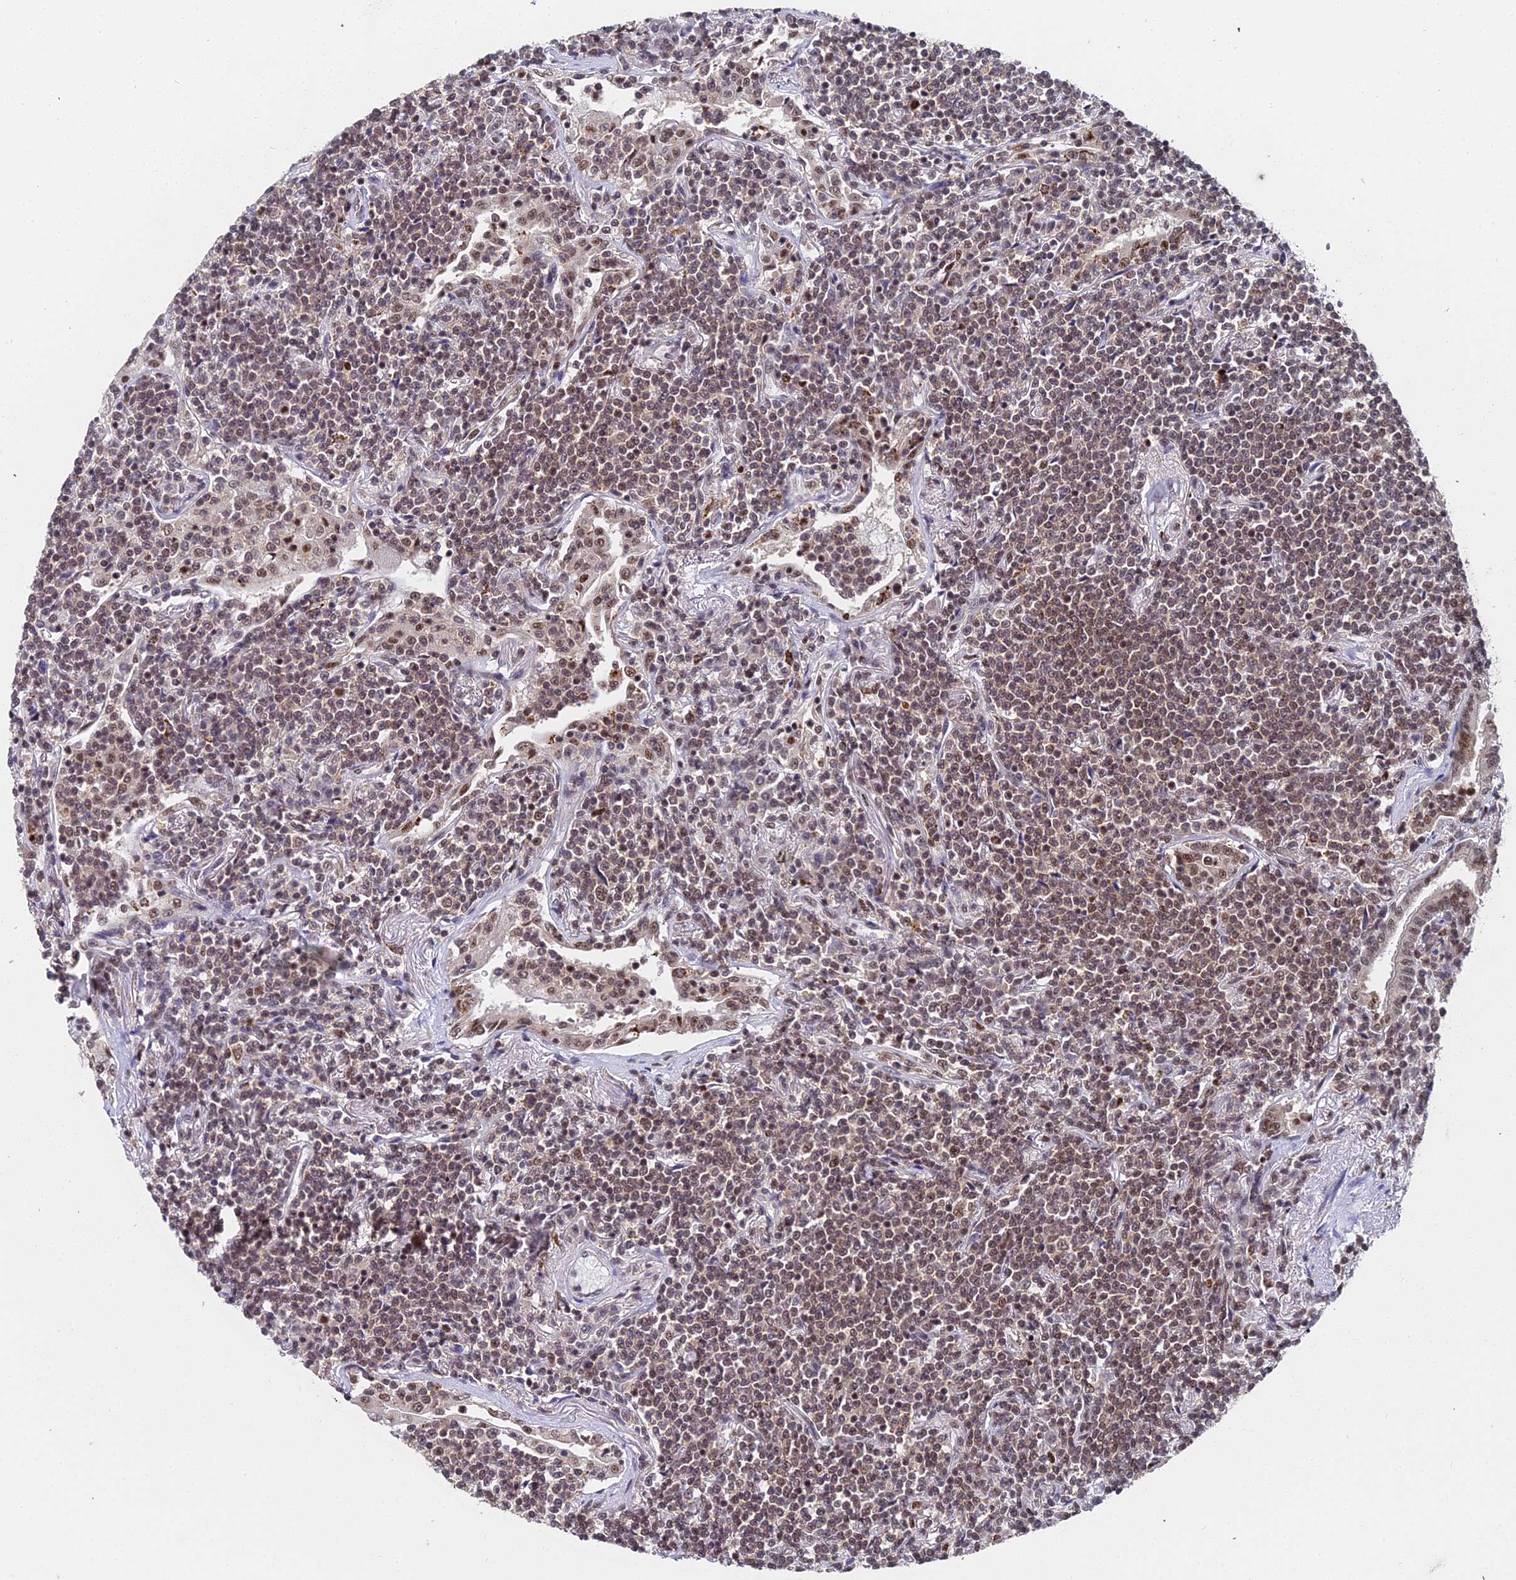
{"staining": {"intensity": "moderate", "quantity": ">75%", "location": "nuclear"}, "tissue": "lymphoma", "cell_type": "Tumor cells", "image_type": "cancer", "snomed": [{"axis": "morphology", "description": "Malignant lymphoma, non-Hodgkin's type, Low grade"}, {"axis": "topography", "description": "Lung"}], "caption": "Immunohistochemical staining of lymphoma exhibits medium levels of moderate nuclear staining in approximately >75% of tumor cells.", "gene": "MAGOHB", "patient": {"sex": "female", "age": 71}}